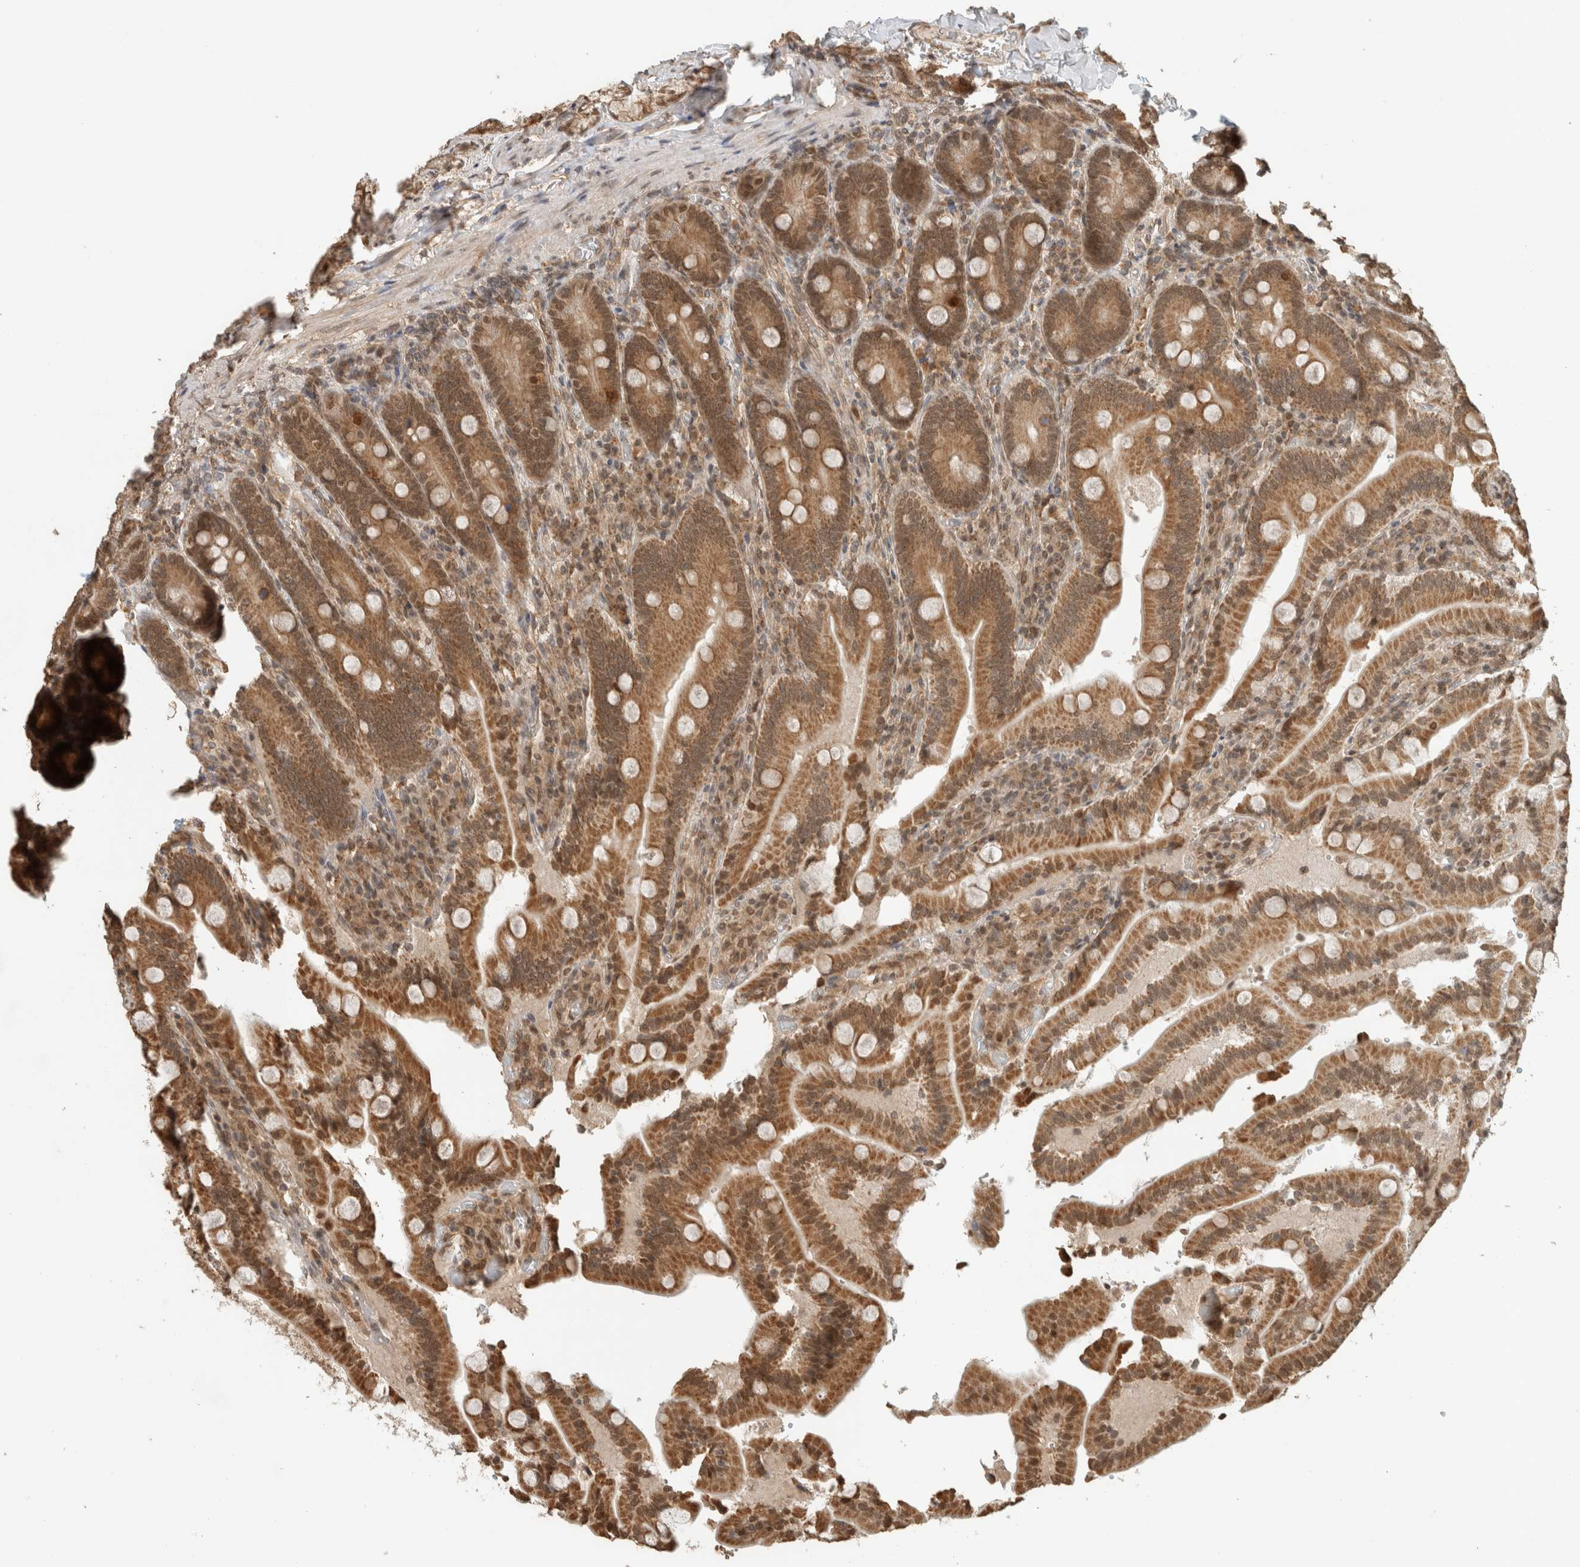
{"staining": {"intensity": "strong", "quantity": ">75%", "location": "cytoplasmic/membranous,nuclear"}, "tissue": "duodenum", "cell_type": "Glandular cells", "image_type": "normal", "snomed": [{"axis": "morphology", "description": "Normal tissue, NOS"}, {"axis": "topography", "description": "Duodenum"}], "caption": "Immunohistochemical staining of normal human duodenum shows high levels of strong cytoplasmic/membranous,nuclear expression in approximately >75% of glandular cells.", "gene": "C1orf21", "patient": {"sex": "female", "age": 62}}